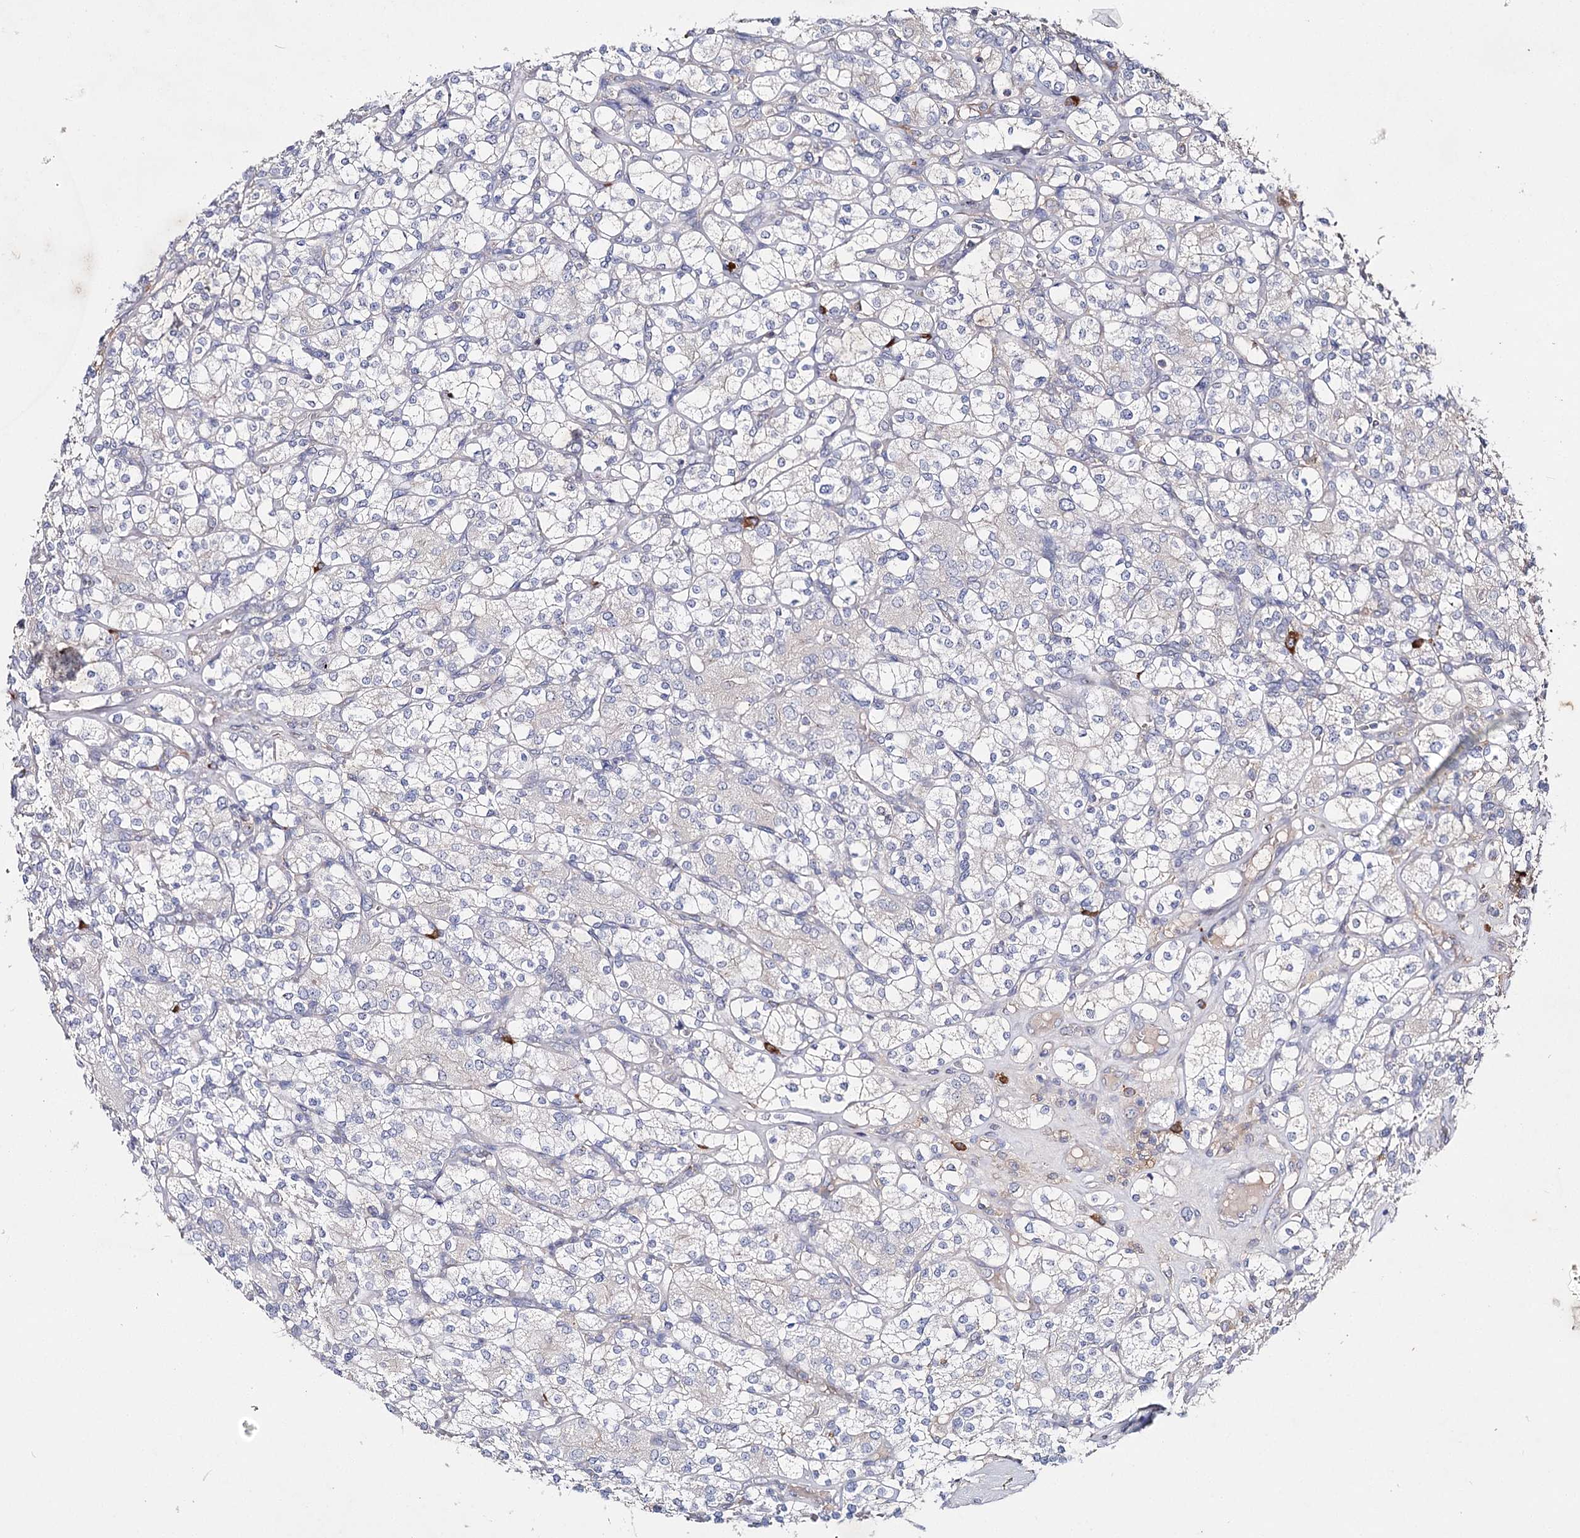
{"staining": {"intensity": "negative", "quantity": "none", "location": "none"}, "tissue": "renal cancer", "cell_type": "Tumor cells", "image_type": "cancer", "snomed": [{"axis": "morphology", "description": "Adenocarcinoma, NOS"}, {"axis": "topography", "description": "Kidney"}], "caption": "A micrograph of human adenocarcinoma (renal) is negative for staining in tumor cells.", "gene": "IL1RAP", "patient": {"sex": "male", "age": 77}}